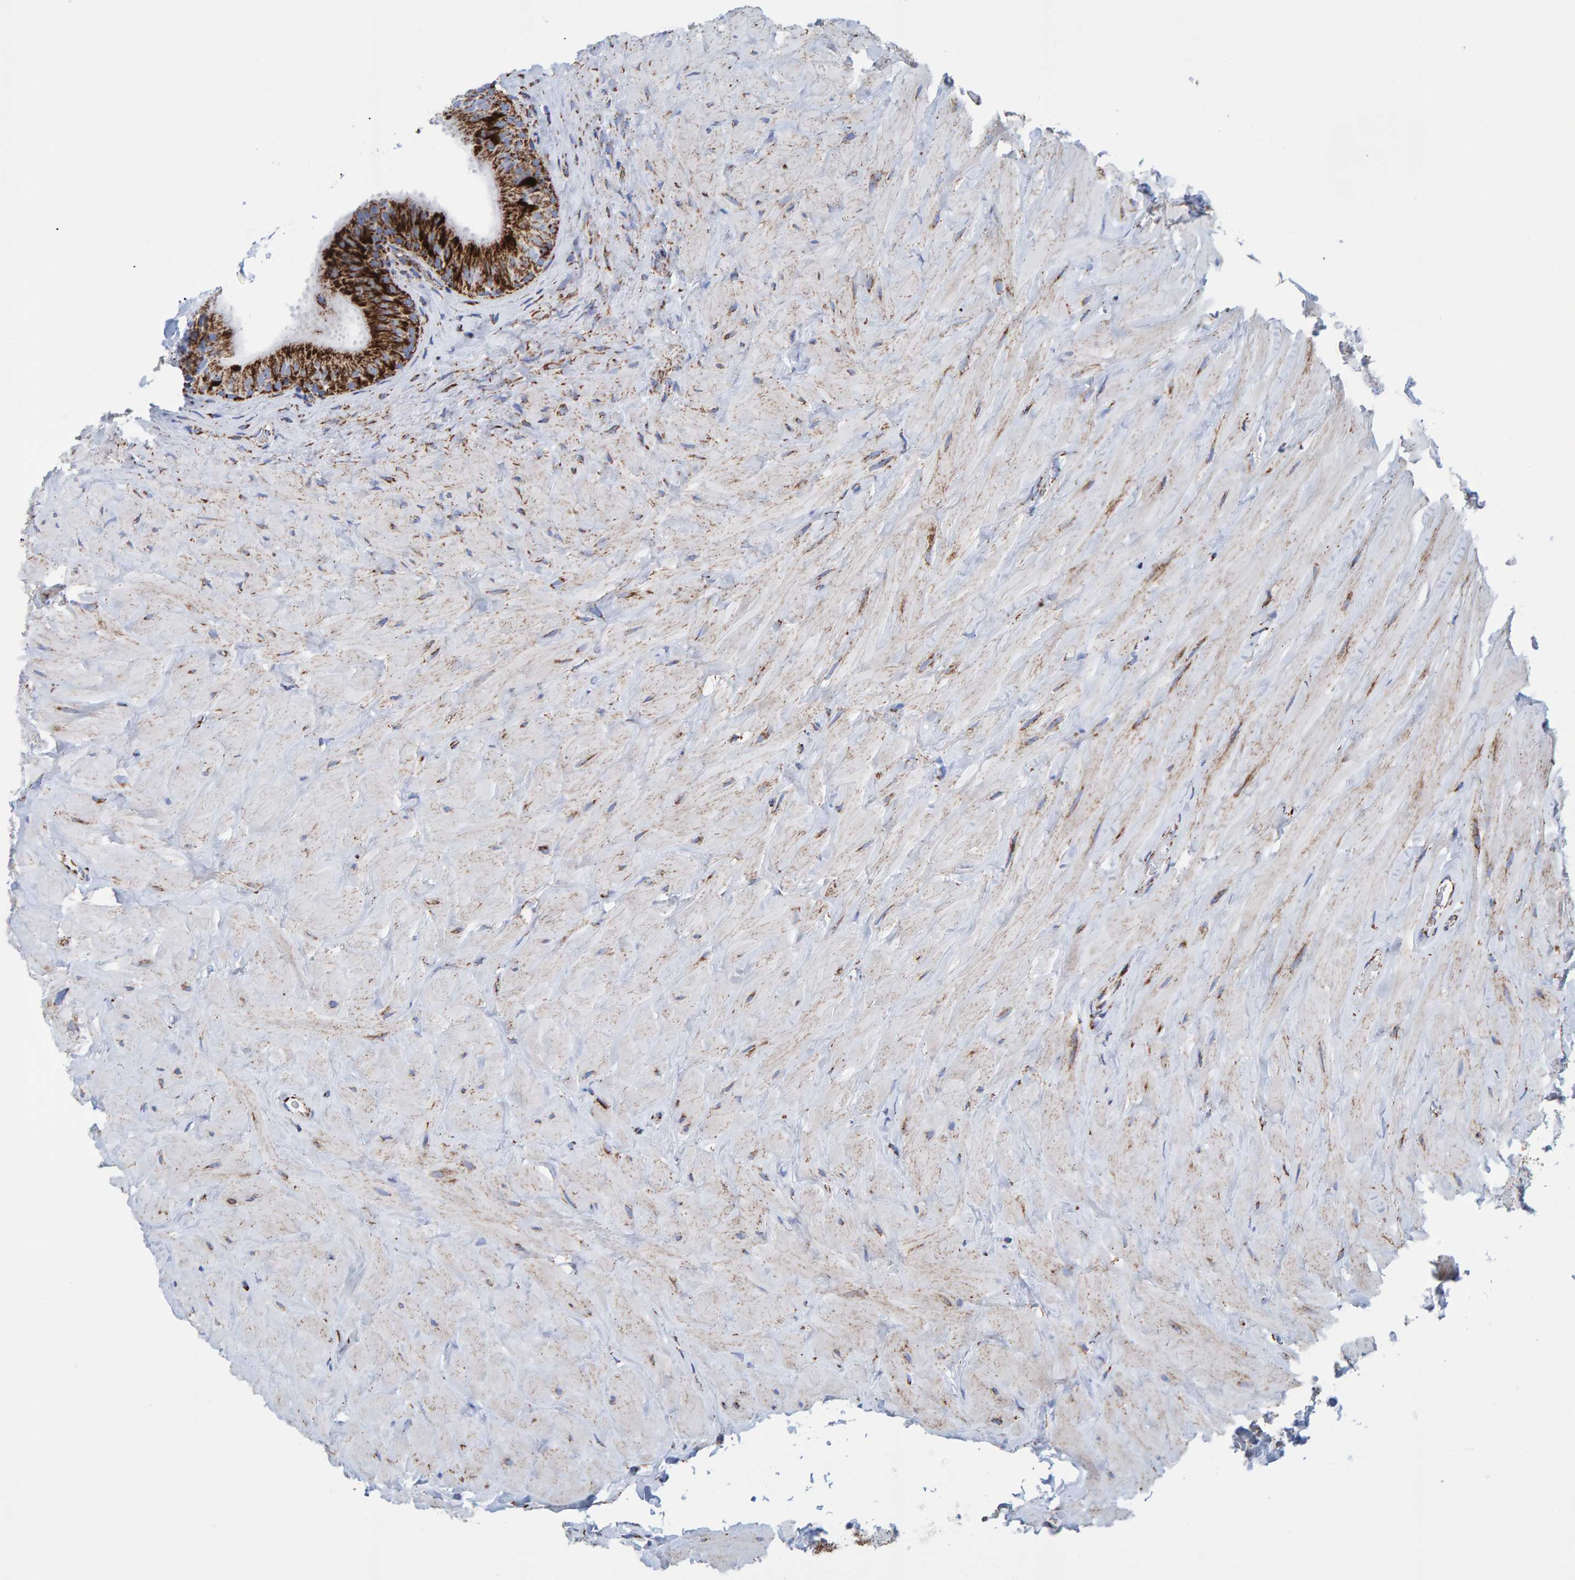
{"staining": {"intensity": "strong", "quantity": ">75%", "location": "cytoplasmic/membranous"}, "tissue": "epididymis", "cell_type": "Glandular cells", "image_type": "normal", "snomed": [{"axis": "morphology", "description": "Normal tissue, NOS"}, {"axis": "topography", "description": "Vascular tissue"}, {"axis": "topography", "description": "Epididymis"}], "caption": "Immunohistochemistry micrograph of unremarkable epididymis stained for a protein (brown), which displays high levels of strong cytoplasmic/membranous staining in approximately >75% of glandular cells.", "gene": "ENSG00000262660", "patient": {"sex": "male", "age": 49}}